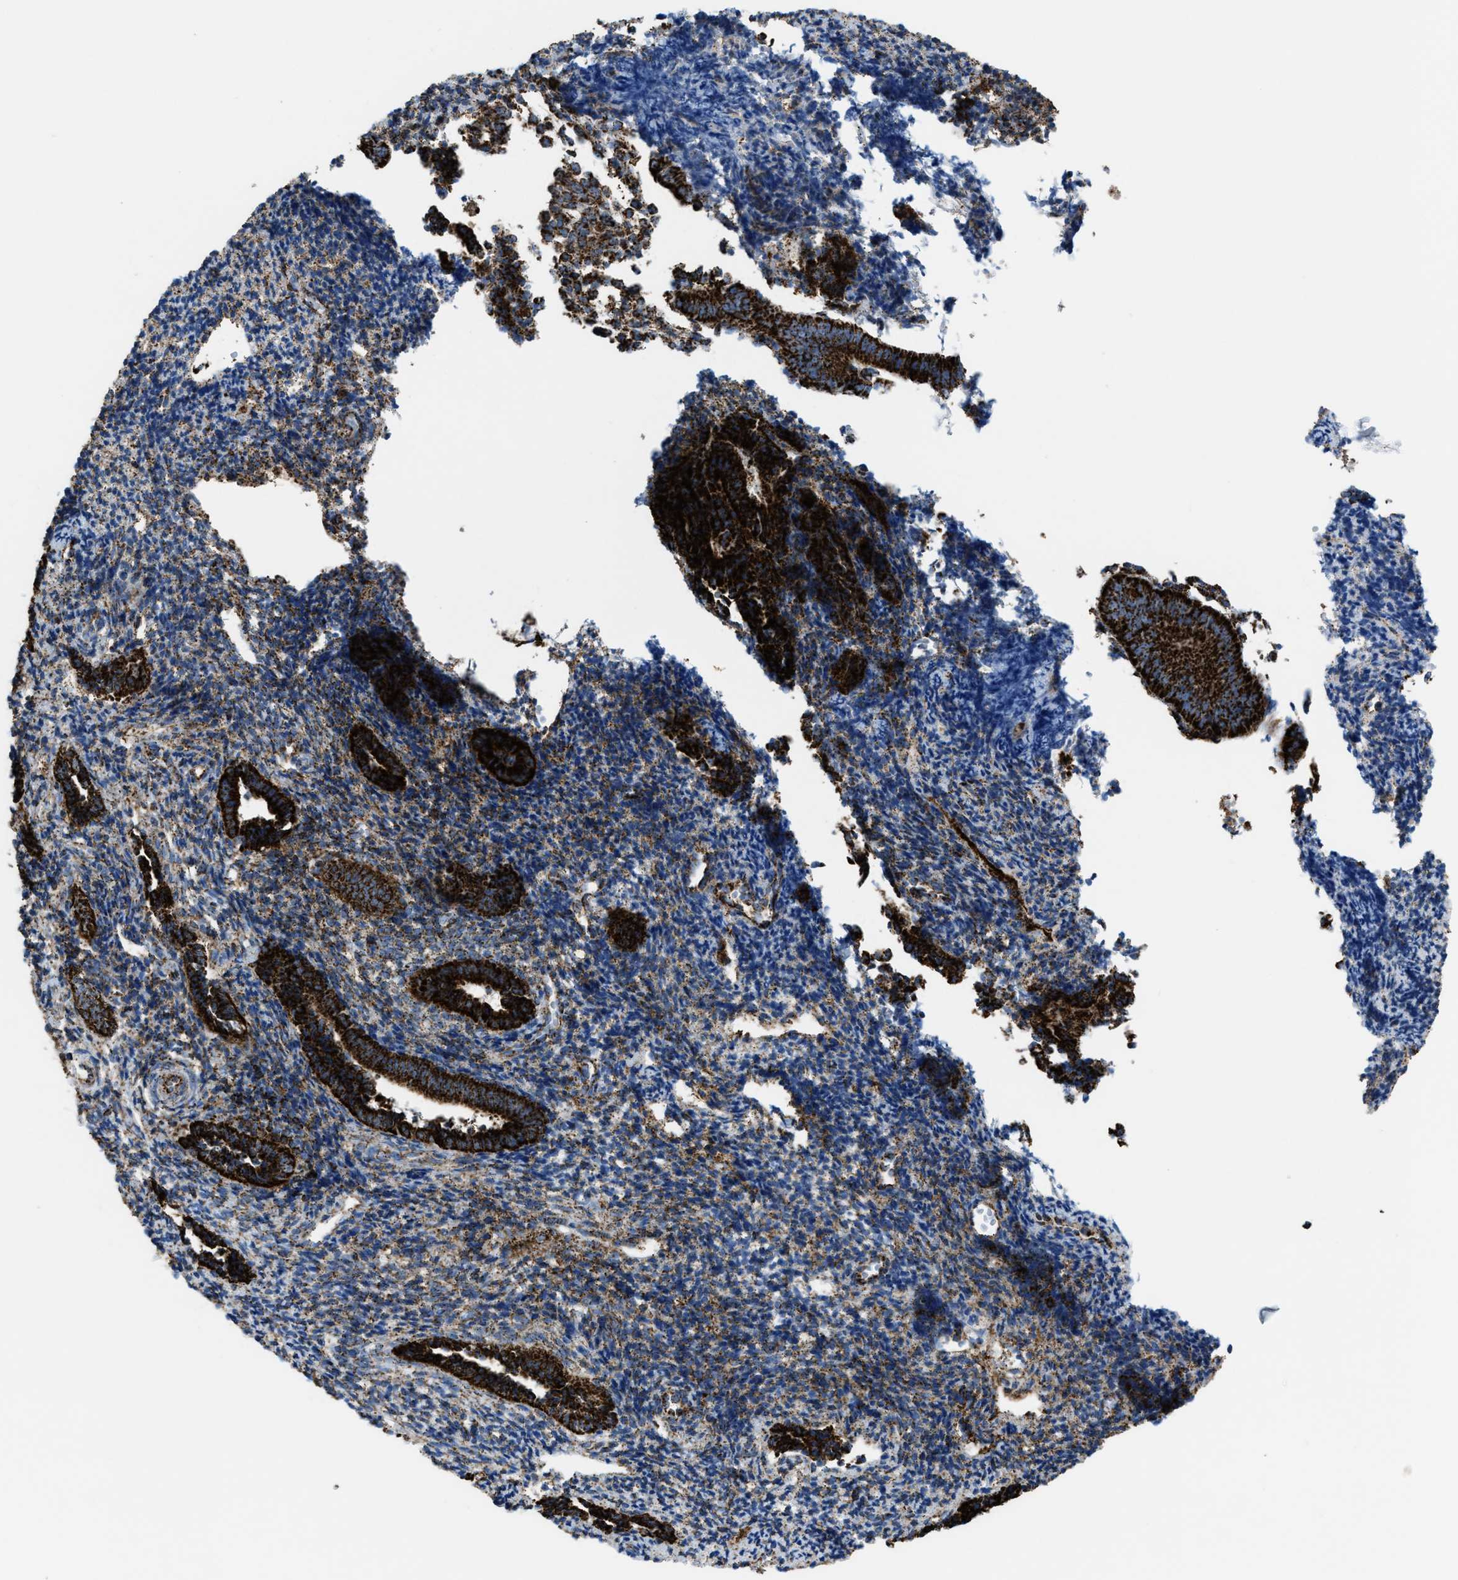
{"staining": {"intensity": "moderate", "quantity": ">75%", "location": "cytoplasmic/membranous"}, "tissue": "endometrium", "cell_type": "Cells in endometrial stroma", "image_type": "normal", "snomed": [{"axis": "morphology", "description": "Normal tissue, NOS"}, {"axis": "topography", "description": "Uterus"}, {"axis": "topography", "description": "Endometrium"}], "caption": "Moderate cytoplasmic/membranous staining for a protein is seen in approximately >75% of cells in endometrial stroma of benign endometrium using immunohistochemistry (IHC).", "gene": "ECHS1", "patient": {"sex": "female", "age": 33}}